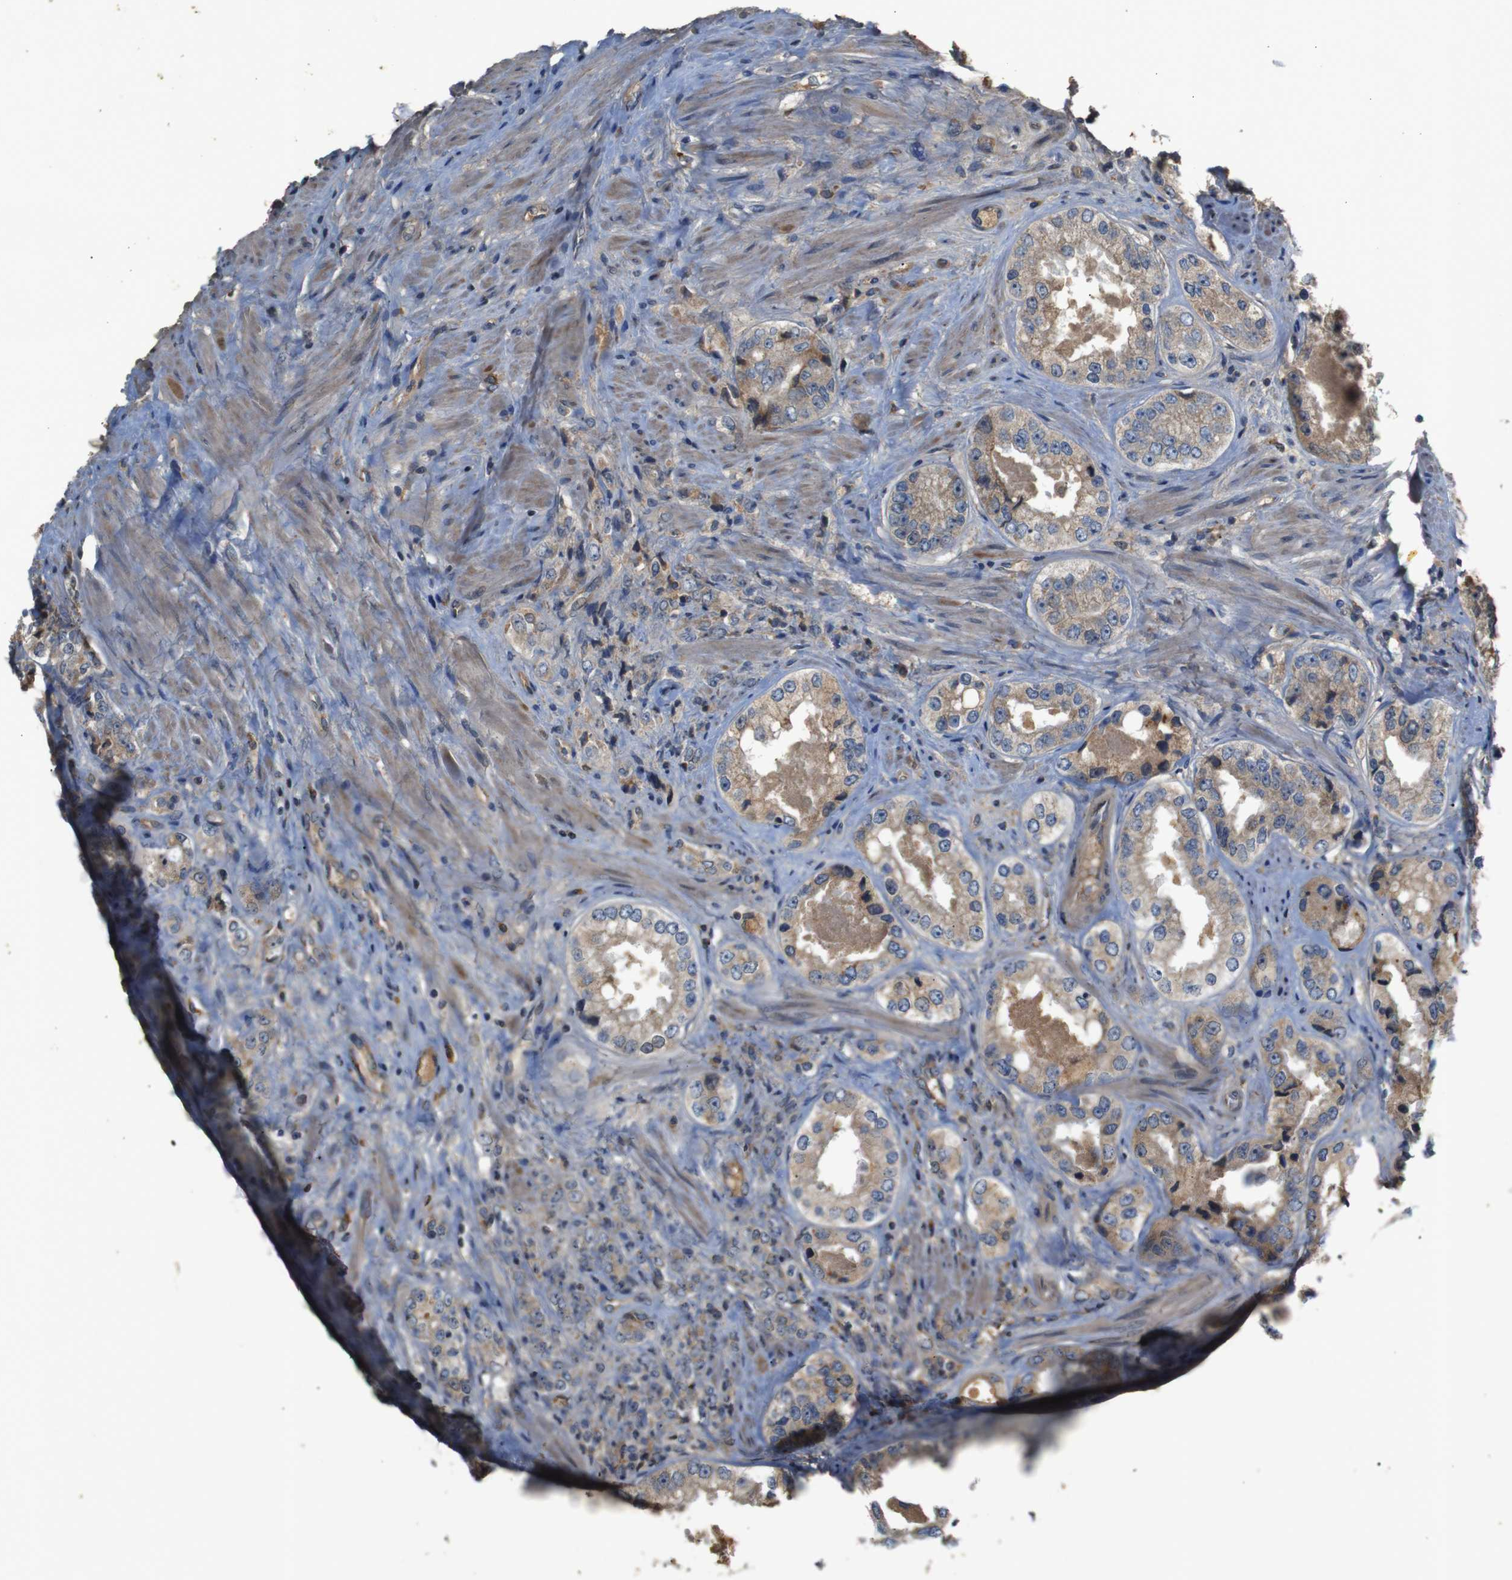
{"staining": {"intensity": "moderate", "quantity": ">75%", "location": "cytoplasmic/membranous"}, "tissue": "prostate cancer", "cell_type": "Tumor cells", "image_type": "cancer", "snomed": [{"axis": "morphology", "description": "Adenocarcinoma, High grade"}, {"axis": "topography", "description": "Prostate"}], "caption": "Immunohistochemical staining of human prostate cancer shows medium levels of moderate cytoplasmic/membranous positivity in about >75% of tumor cells.", "gene": "PTPN1", "patient": {"sex": "male", "age": 61}}